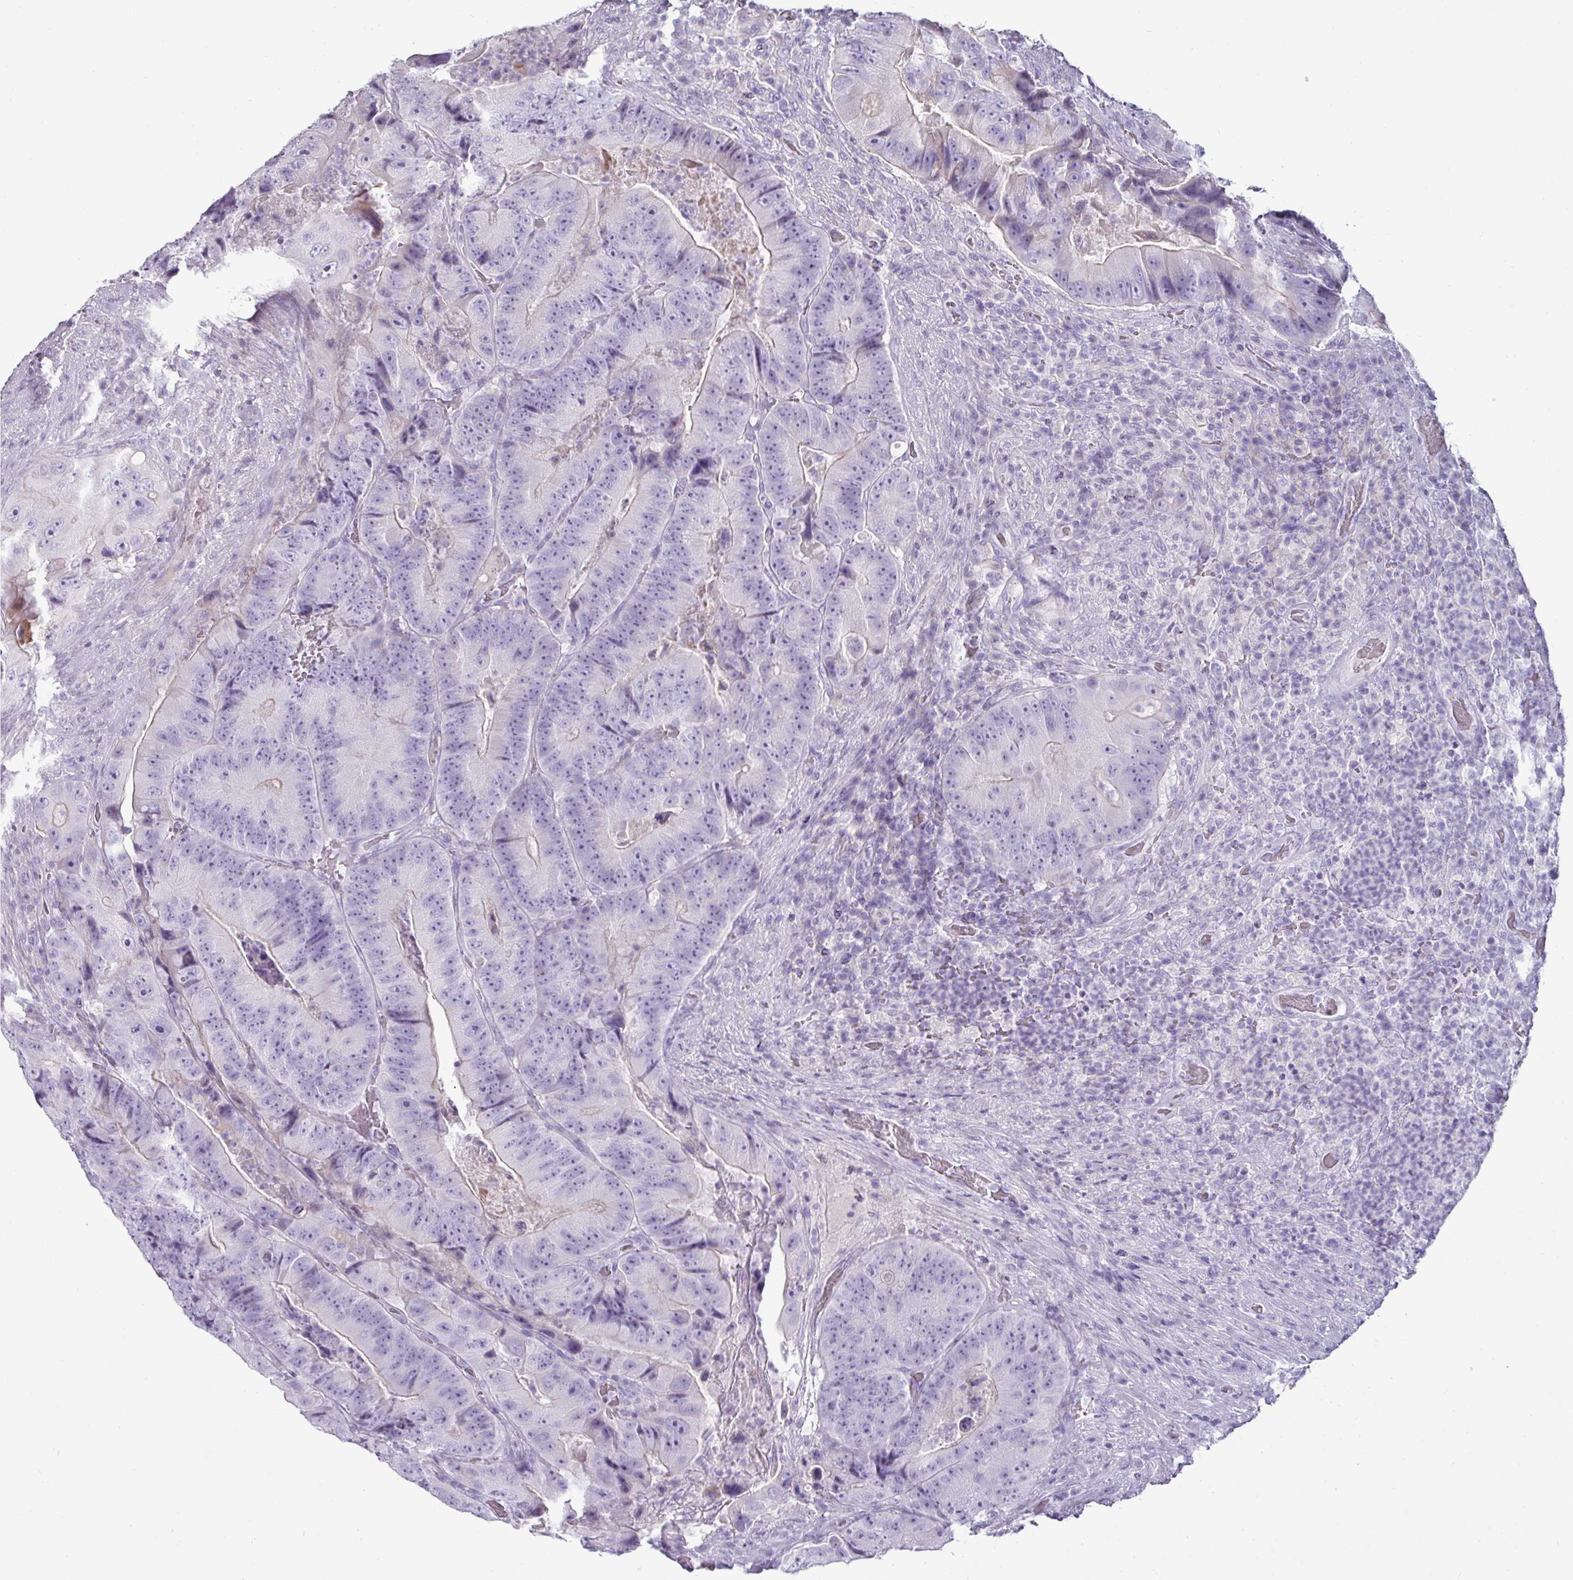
{"staining": {"intensity": "negative", "quantity": "none", "location": "none"}, "tissue": "colorectal cancer", "cell_type": "Tumor cells", "image_type": "cancer", "snomed": [{"axis": "morphology", "description": "Adenocarcinoma, NOS"}, {"axis": "topography", "description": "Colon"}], "caption": "An immunohistochemistry histopathology image of colorectal adenocarcinoma is shown. There is no staining in tumor cells of colorectal adenocarcinoma.", "gene": "GSTA3", "patient": {"sex": "female", "age": 86}}